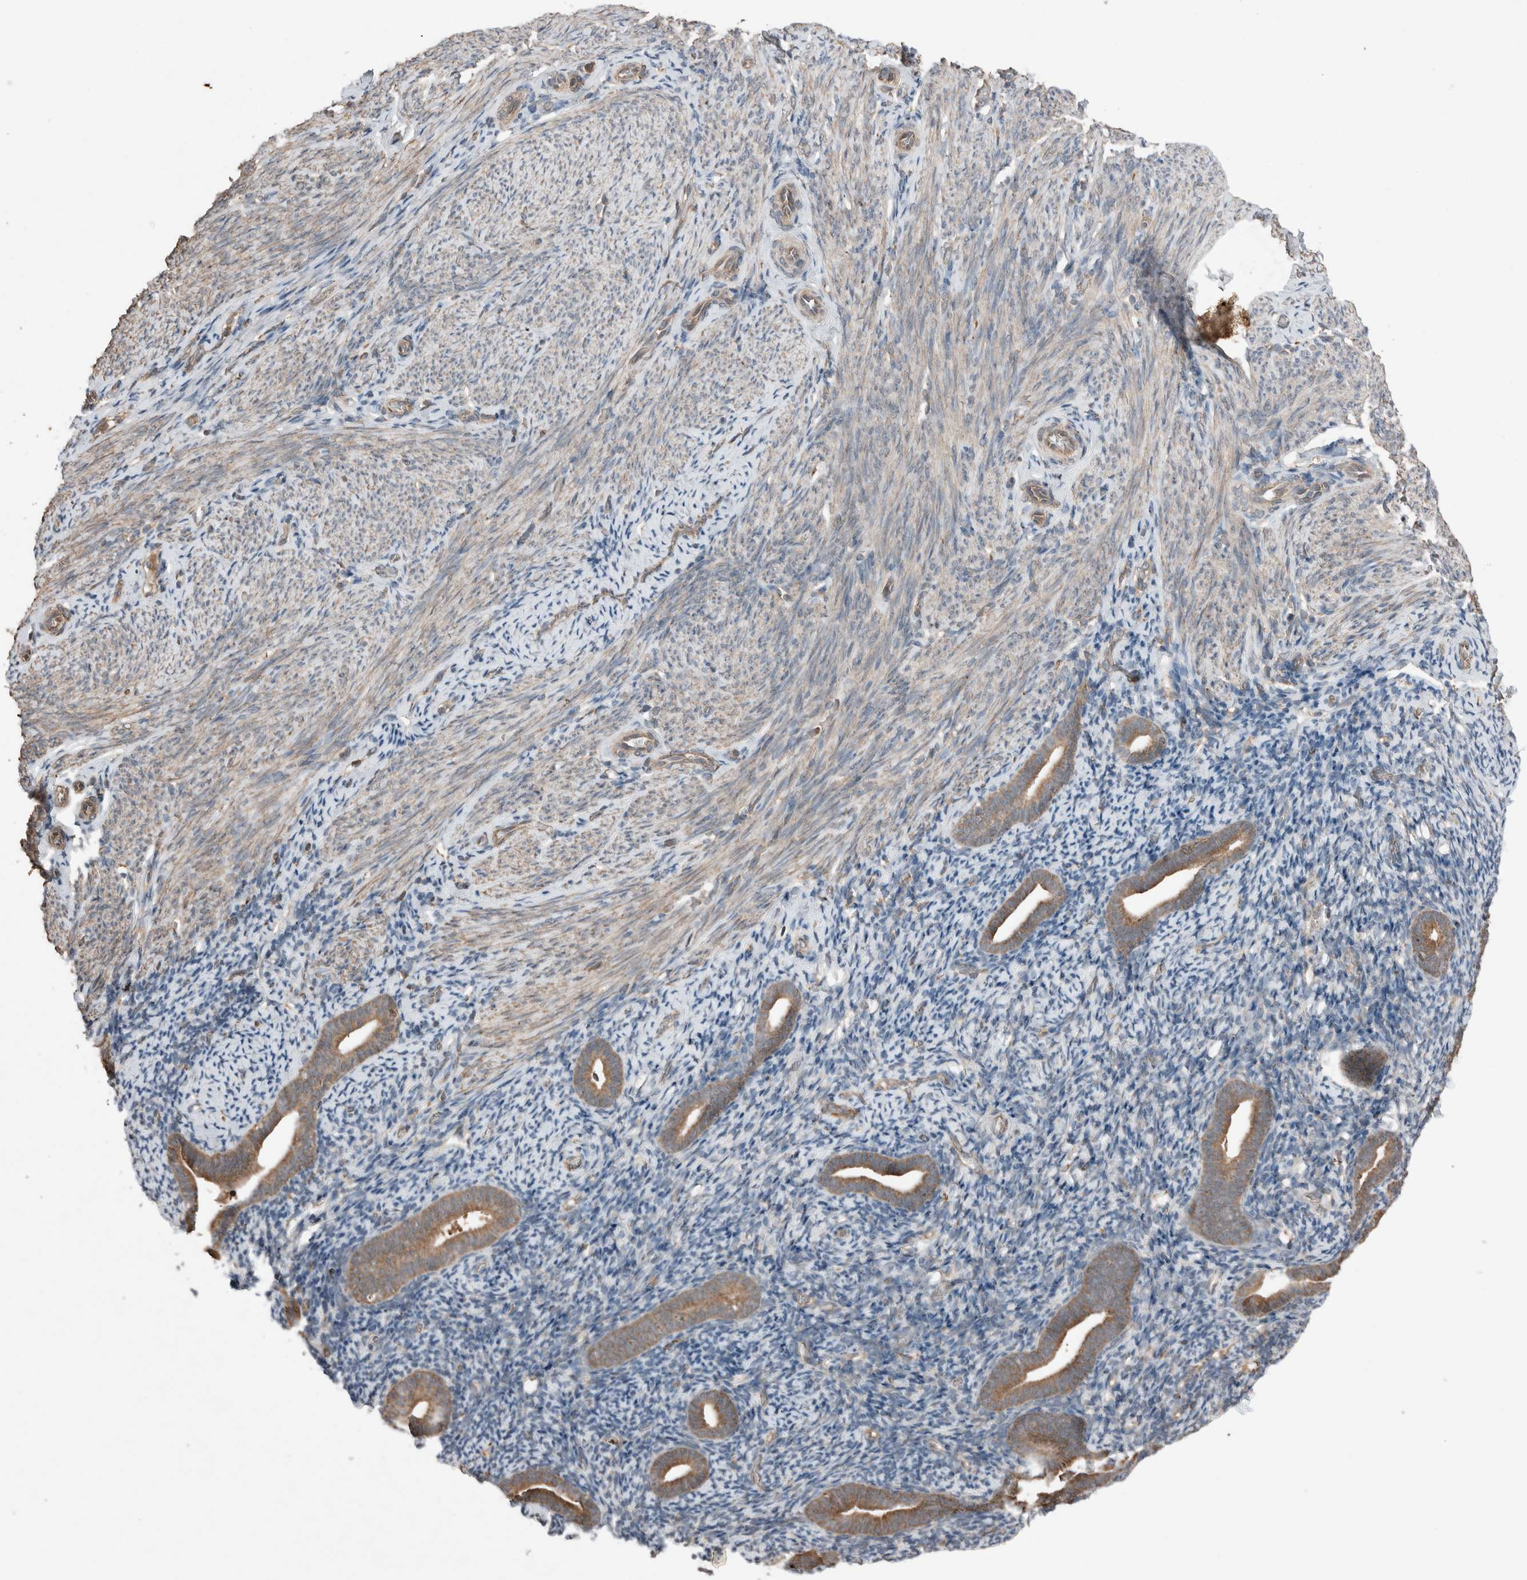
{"staining": {"intensity": "moderate", "quantity": "<25%", "location": "cytoplasmic/membranous"}, "tissue": "endometrium", "cell_type": "Cells in endometrial stroma", "image_type": "normal", "snomed": [{"axis": "morphology", "description": "Normal tissue, NOS"}, {"axis": "topography", "description": "Endometrium"}], "caption": "High-power microscopy captured an immunohistochemistry photomicrograph of normal endometrium, revealing moderate cytoplasmic/membranous expression in approximately <25% of cells in endometrial stroma.", "gene": "KLK14", "patient": {"sex": "female", "age": 51}}